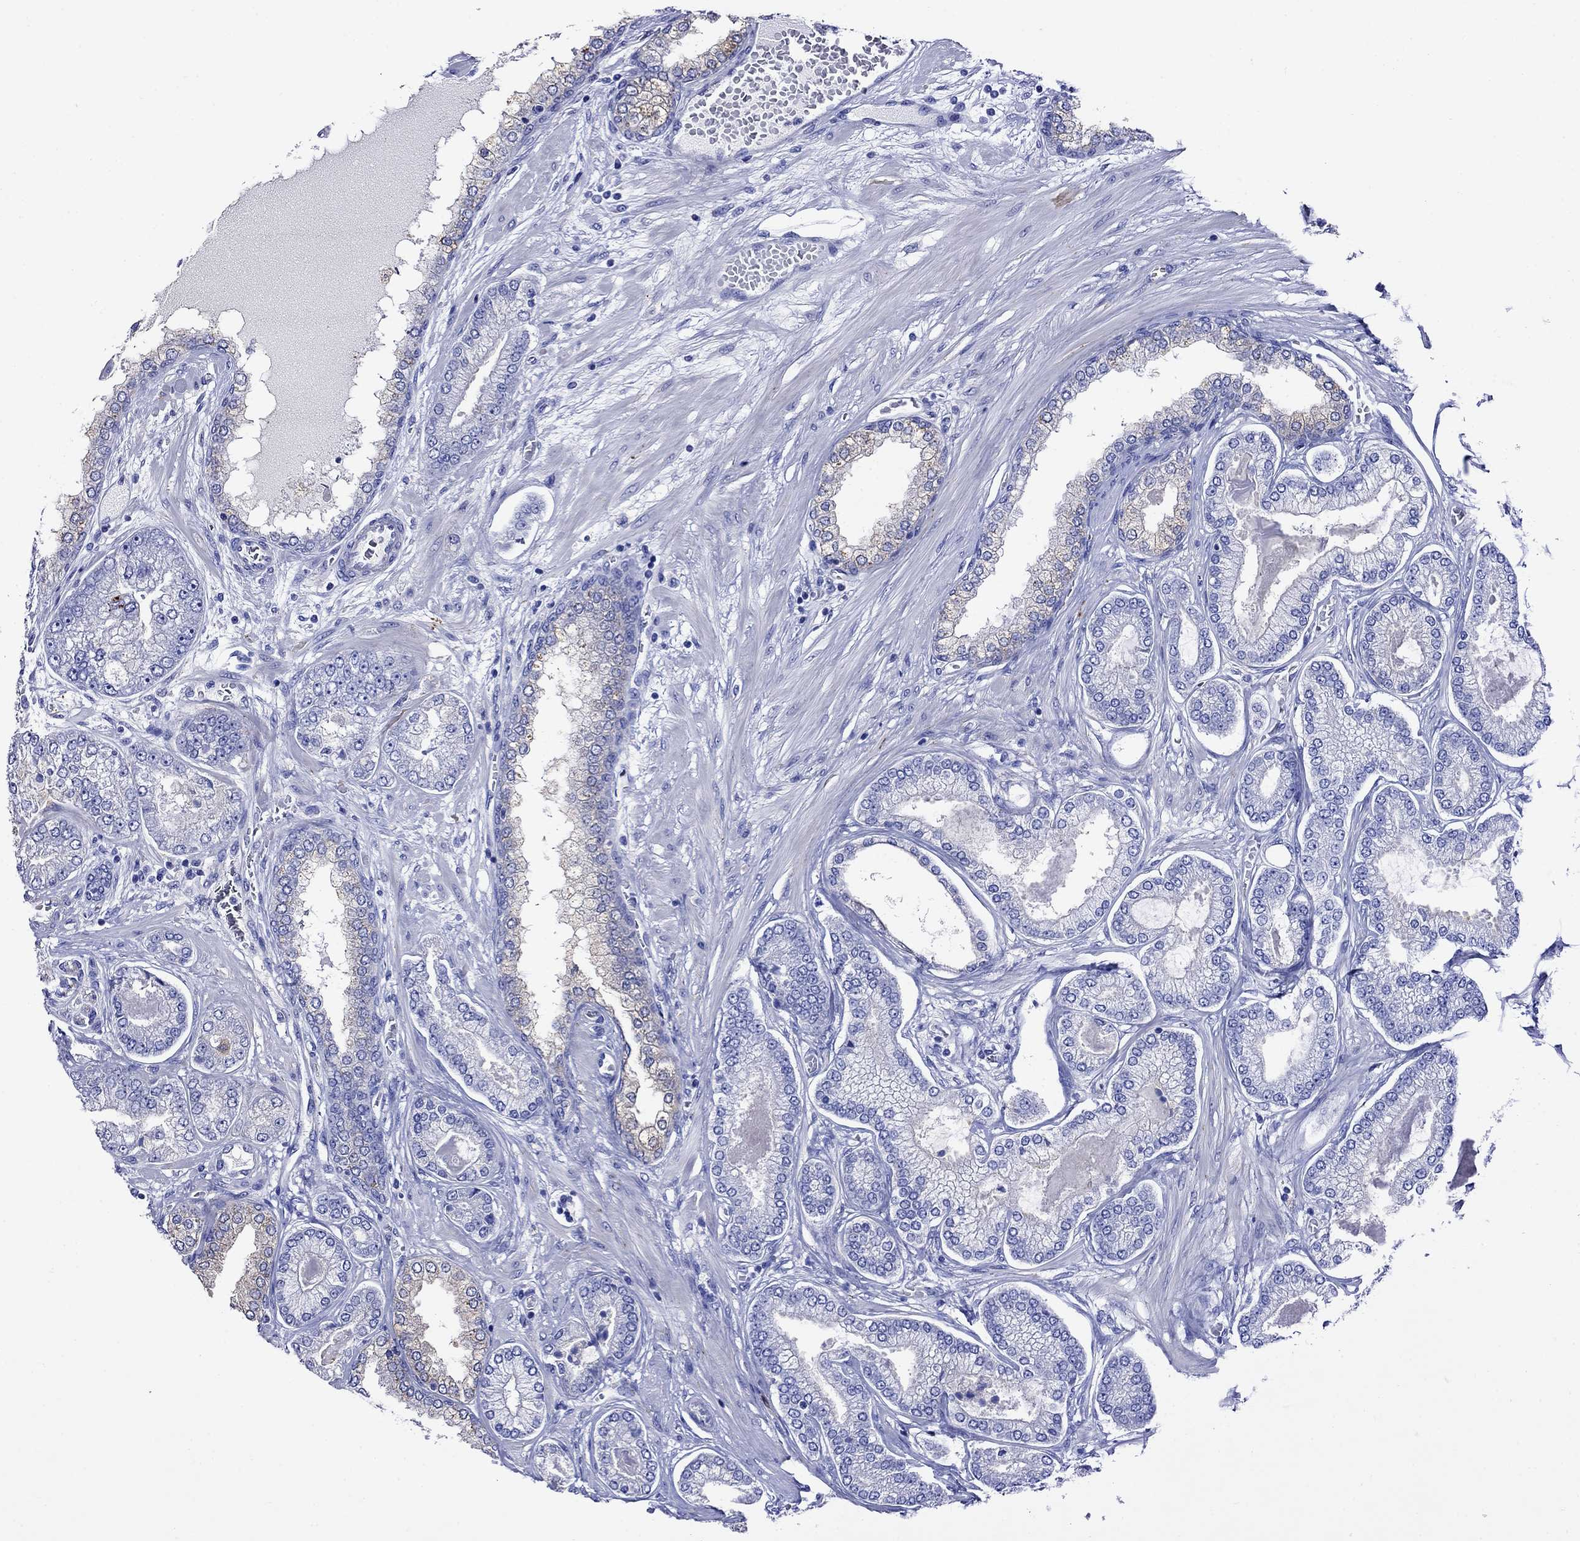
{"staining": {"intensity": "negative", "quantity": "none", "location": "none"}, "tissue": "prostate cancer", "cell_type": "Tumor cells", "image_type": "cancer", "snomed": [{"axis": "morphology", "description": "Adenocarcinoma, Low grade"}, {"axis": "topography", "description": "Prostate"}], "caption": "Tumor cells show no significant protein expression in prostate cancer (adenocarcinoma (low-grade)). (DAB immunohistochemistry (IHC), high magnification).", "gene": "SCG2", "patient": {"sex": "male", "age": 57}}